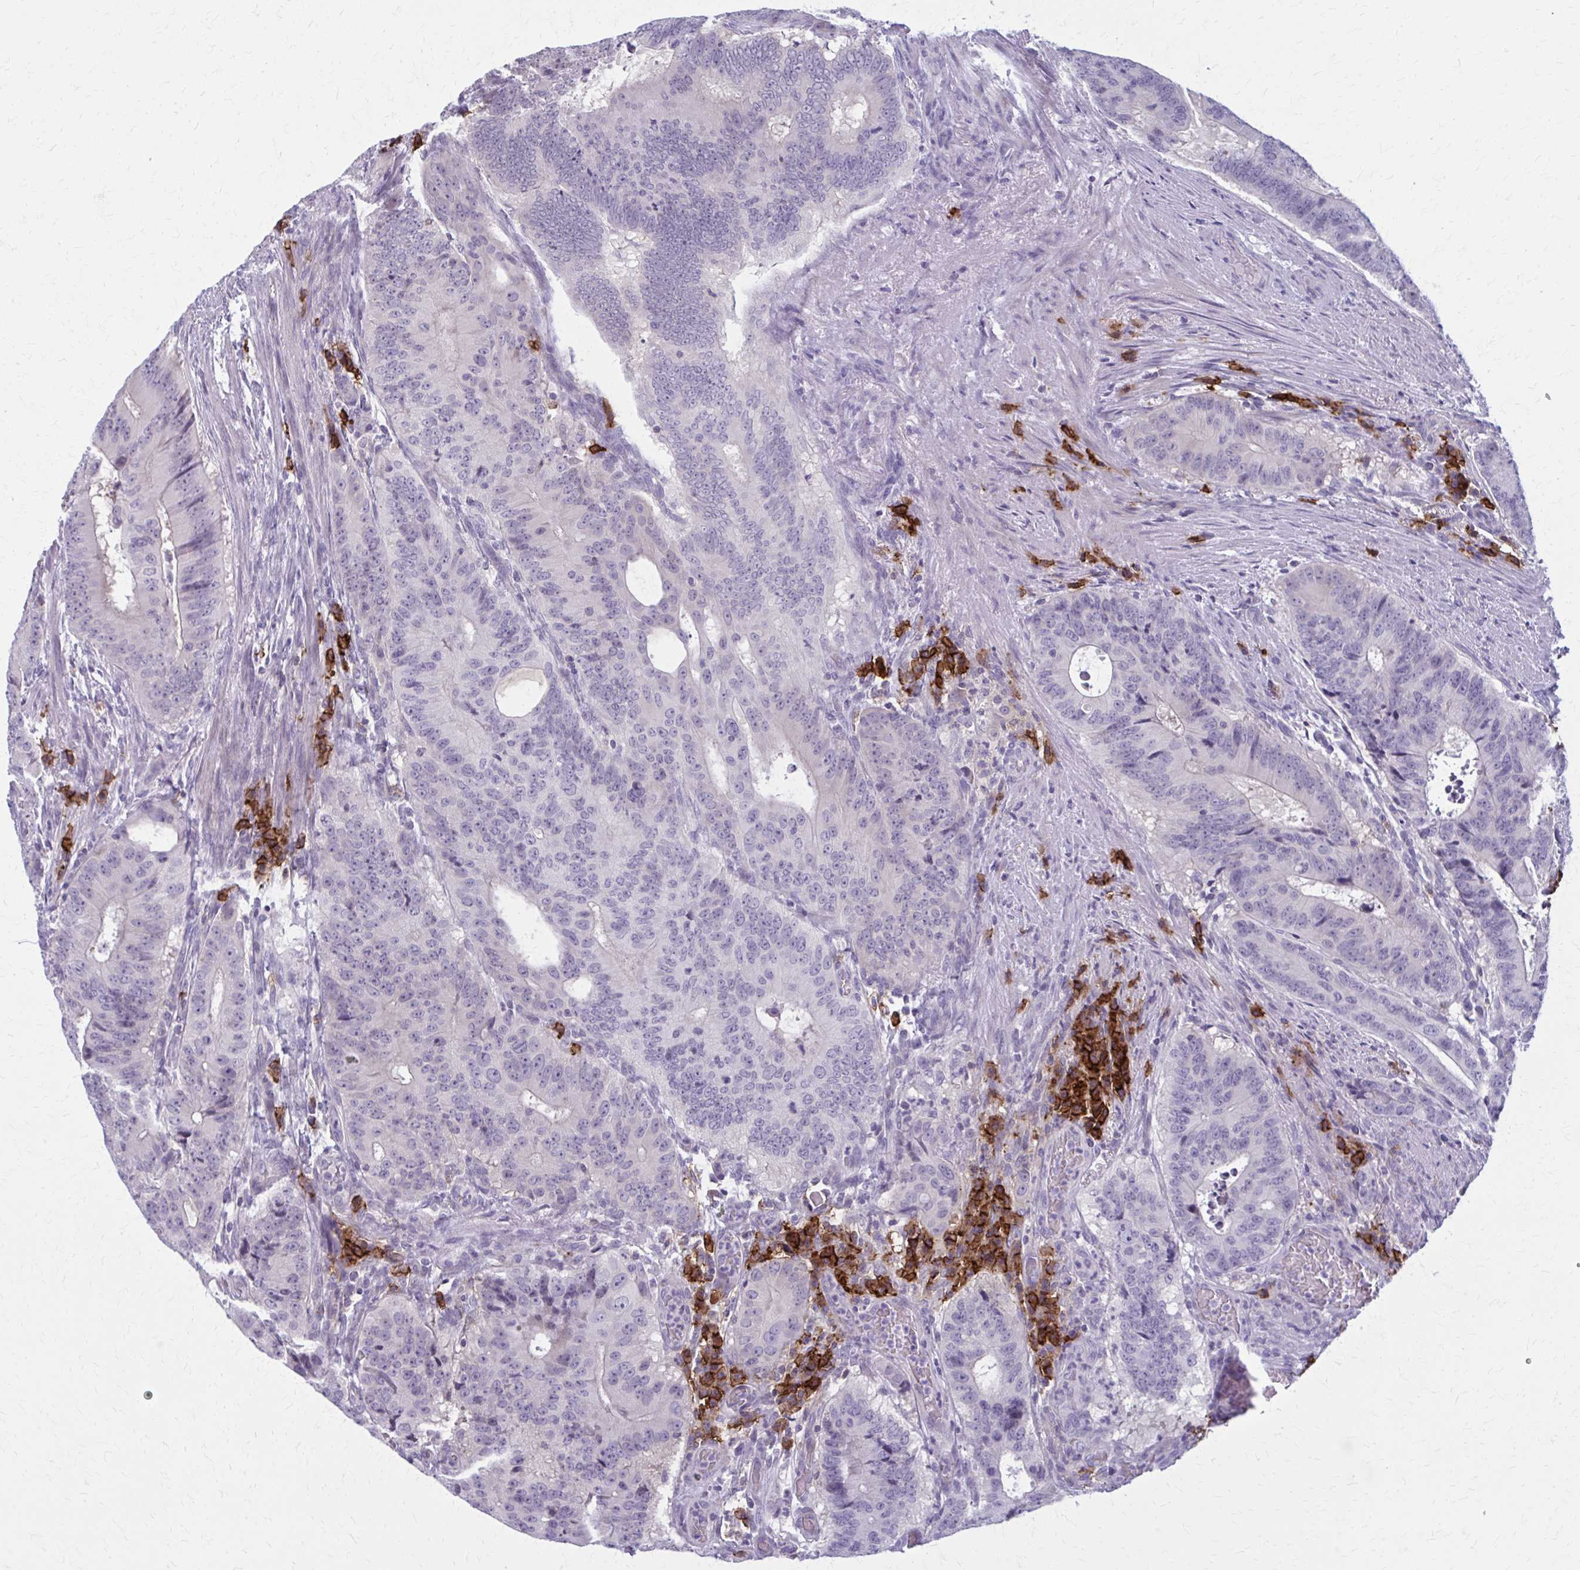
{"staining": {"intensity": "negative", "quantity": "none", "location": "none"}, "tissue": "colorectal cancer", "cell_type": "Tumor cells", "image_type": "cancer", "snomed": [{"axis": "morphology", "description": "Adenocarcinoma, NOS"}, {"axis": "topography", "description": "Colon"}], "caption": "There is no significant positivity in tumor cells of adenocarcinoma (colorectal).", "gene": "CD38", "patient": {"sex": "male", "age": 62}}